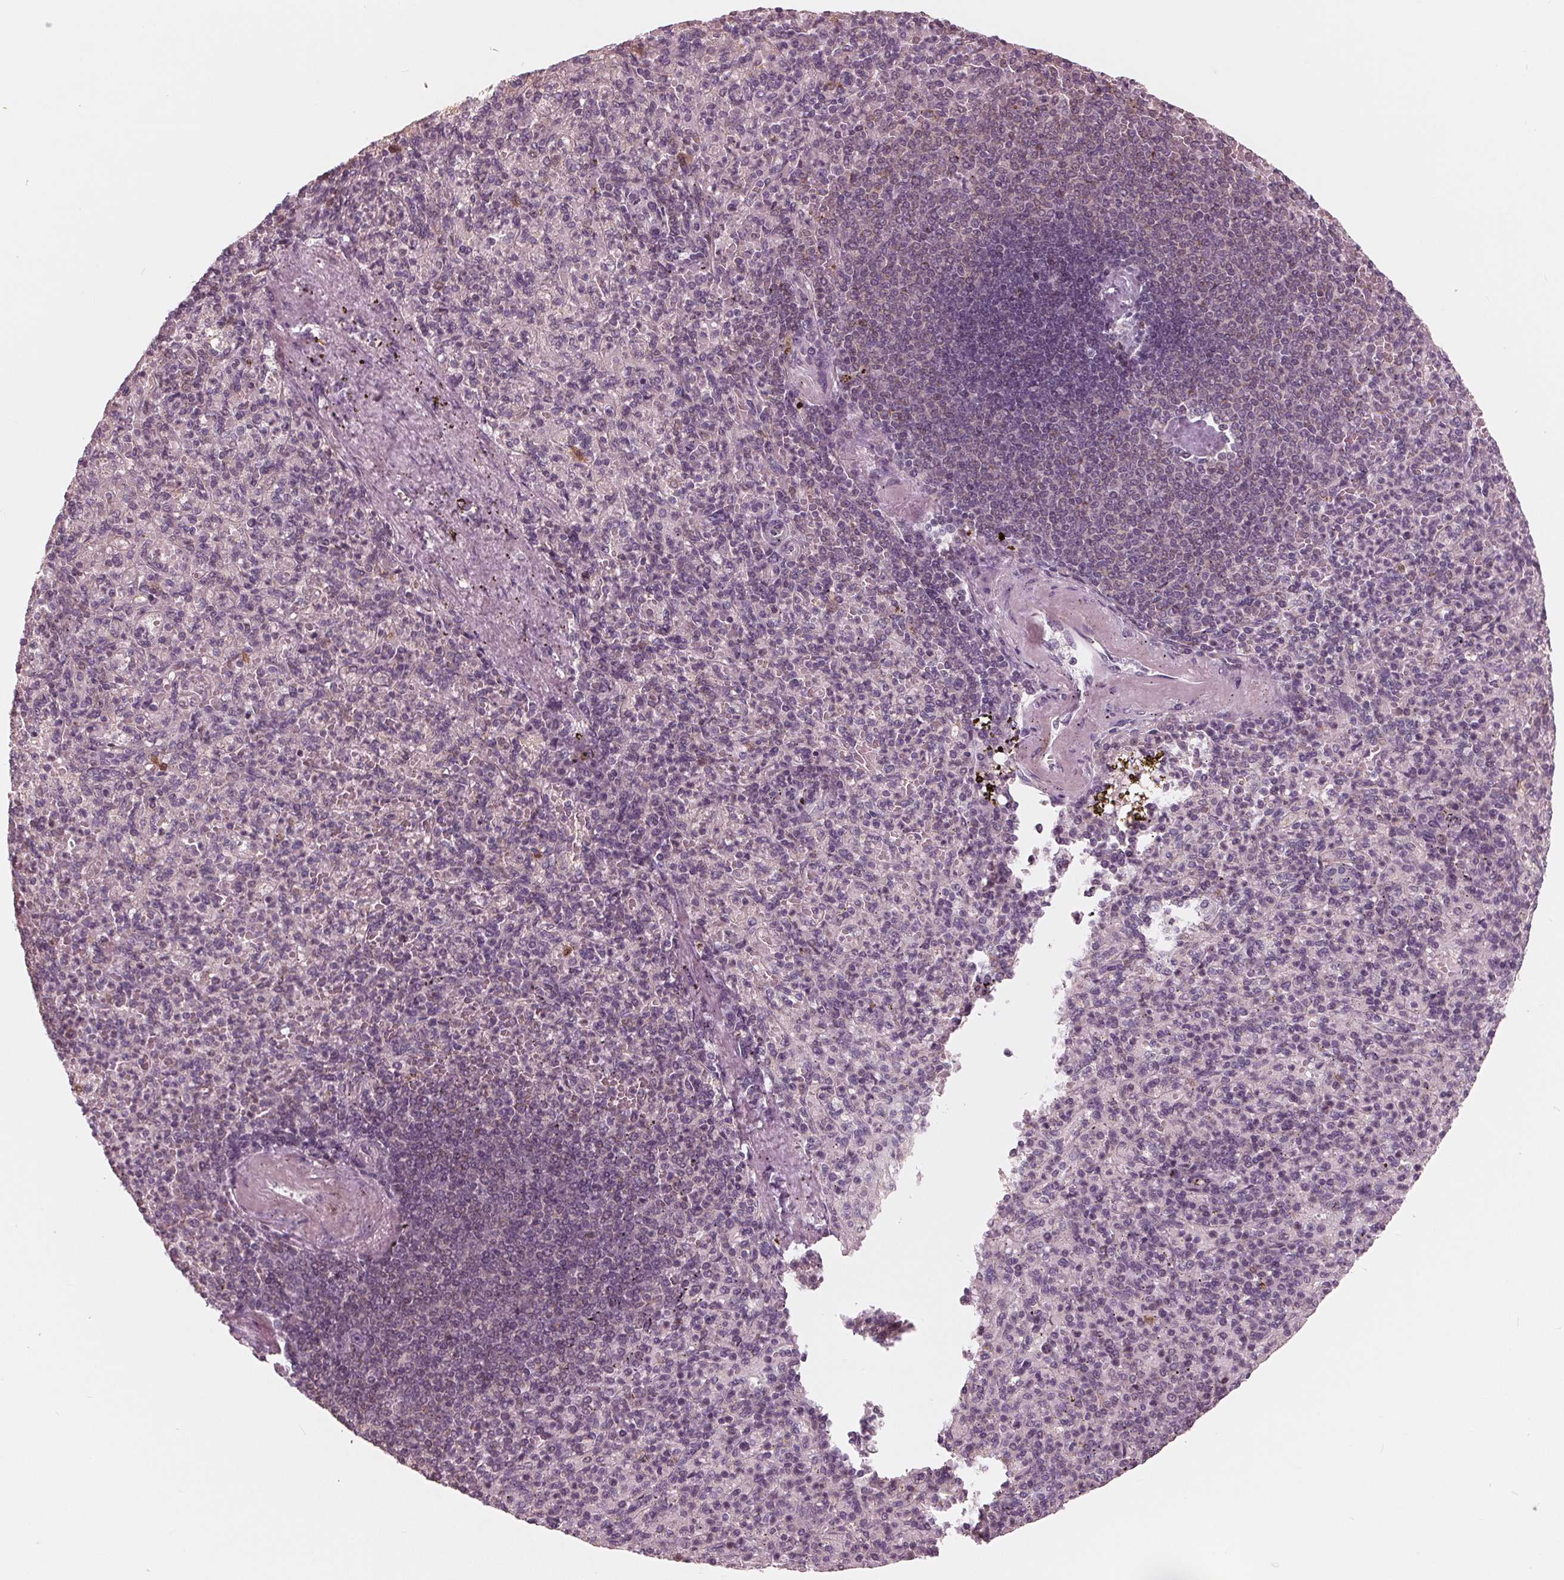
{"staining": {"intensity": "weak", "quantity": "<25%", "location": "nuclear"}, "tissue": "spleen", "cell_type": "Cells in red pulp", "image_type": "normal", "snomed": [{"axis": "morphology", "description": "Normal tissue, NOS"}, {"axis": "topography", "description": "Spleen"}], "caption": "The image reveals no staining of cells in red pulp in normal spleen.", "gene": "ING3", "patient": {"sex": "female", "age": 74}}